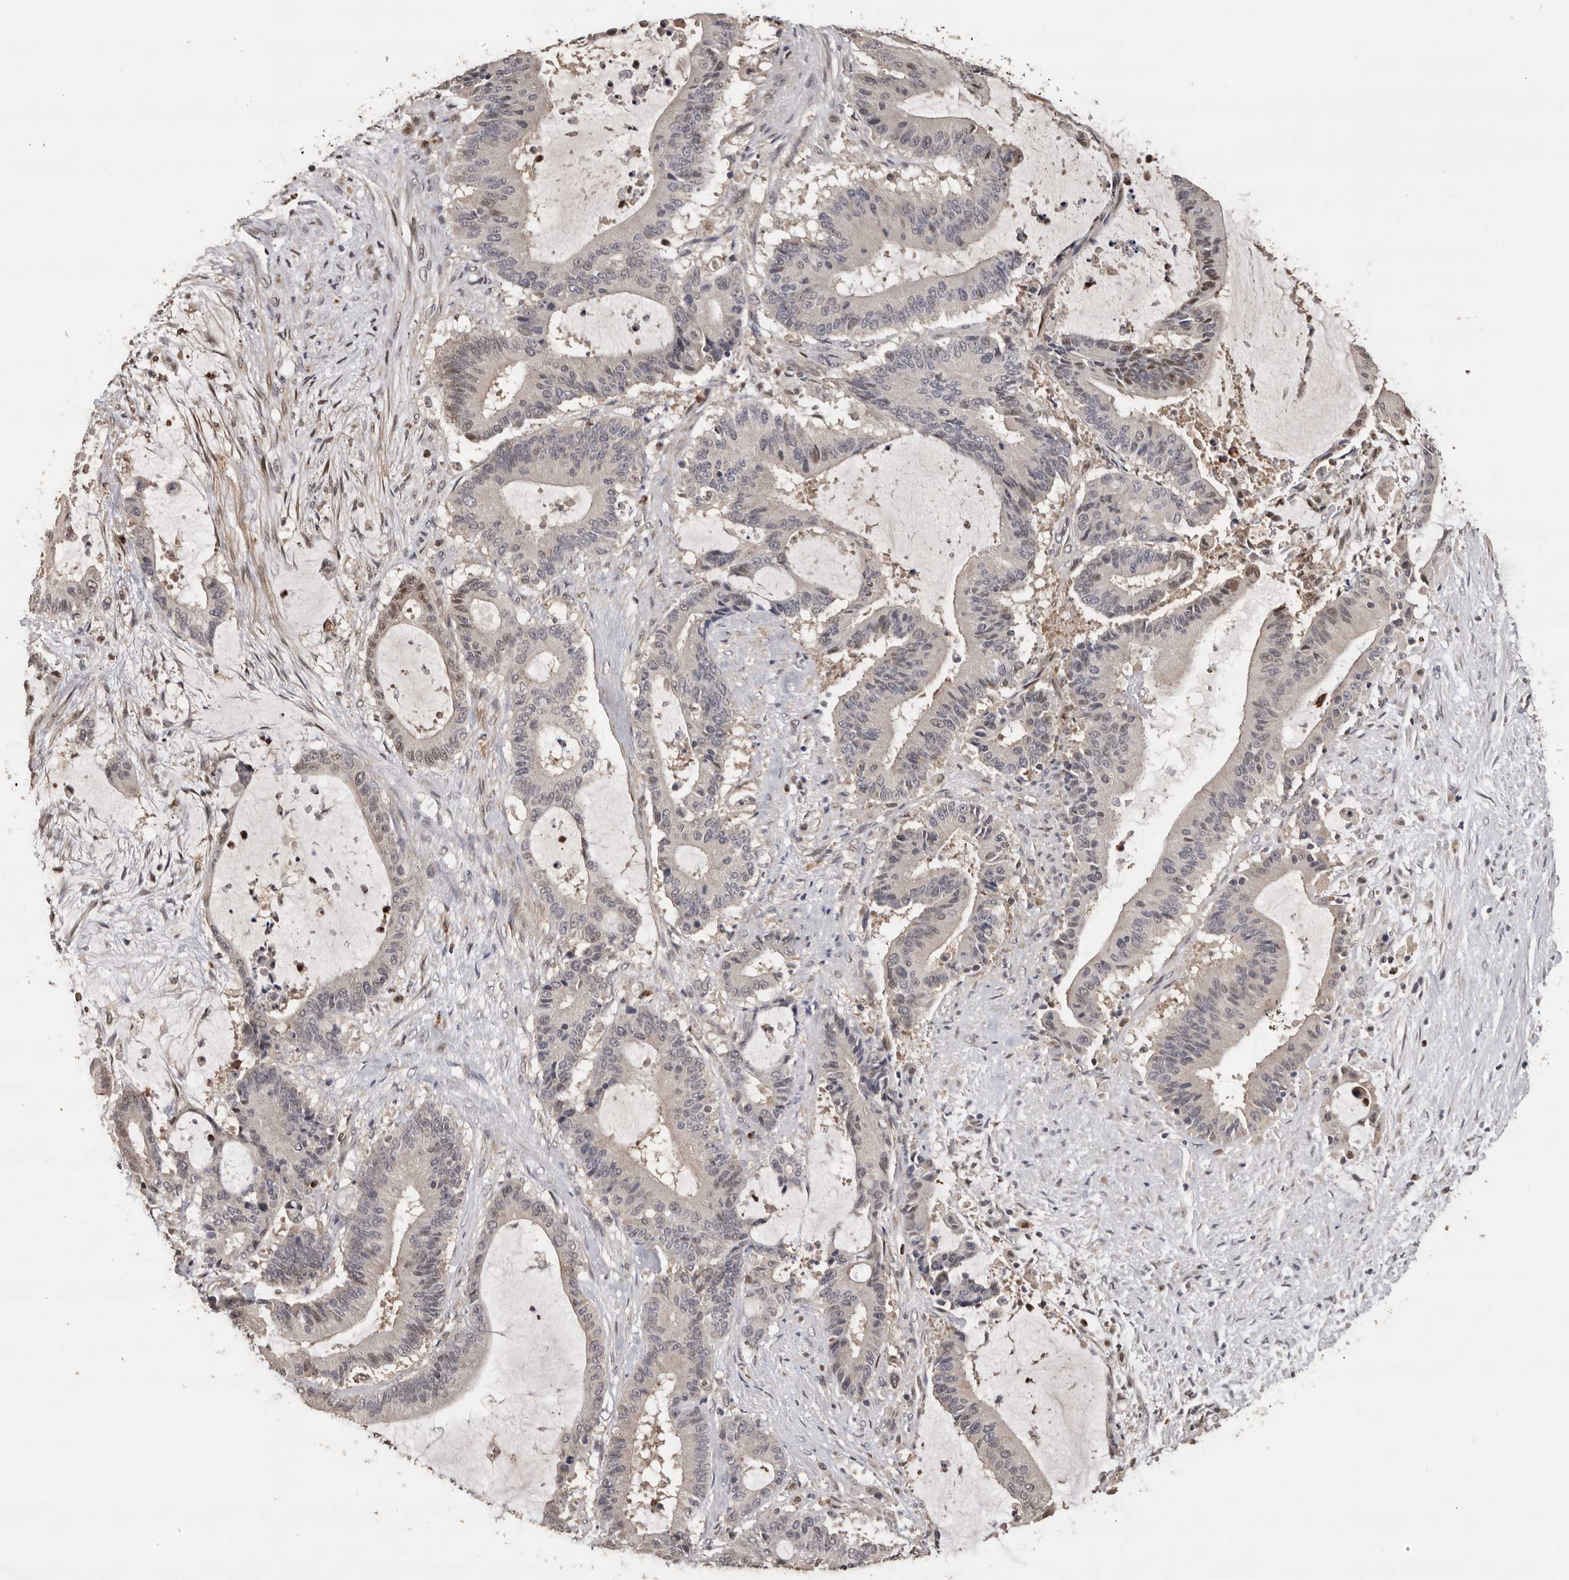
{"staining": {"intensity": "weak", "quantity": "<25%", "location": "nuclear"}, "tissue": "liver cancer", "cell_type": "Tumor cells", "image_type": "cancer", "snomed": [{"axis": "morphology", "description": "Normal tissue, NOS"}, {"axis": "morphology", "description": "Cholangiocarcinoma"}, {"axis": "topography", "description": "Liver"}, {"axis": "topography", "description": "Peripheral nerve tissue"}], "caption": "A high-resolution photomicrograph shows immunohistochemistry staining of liver cancer, which reveals no significant expression in tumor cells.", "gene": "KIF2B", "patient": {"sex": "female", "age": 73}}